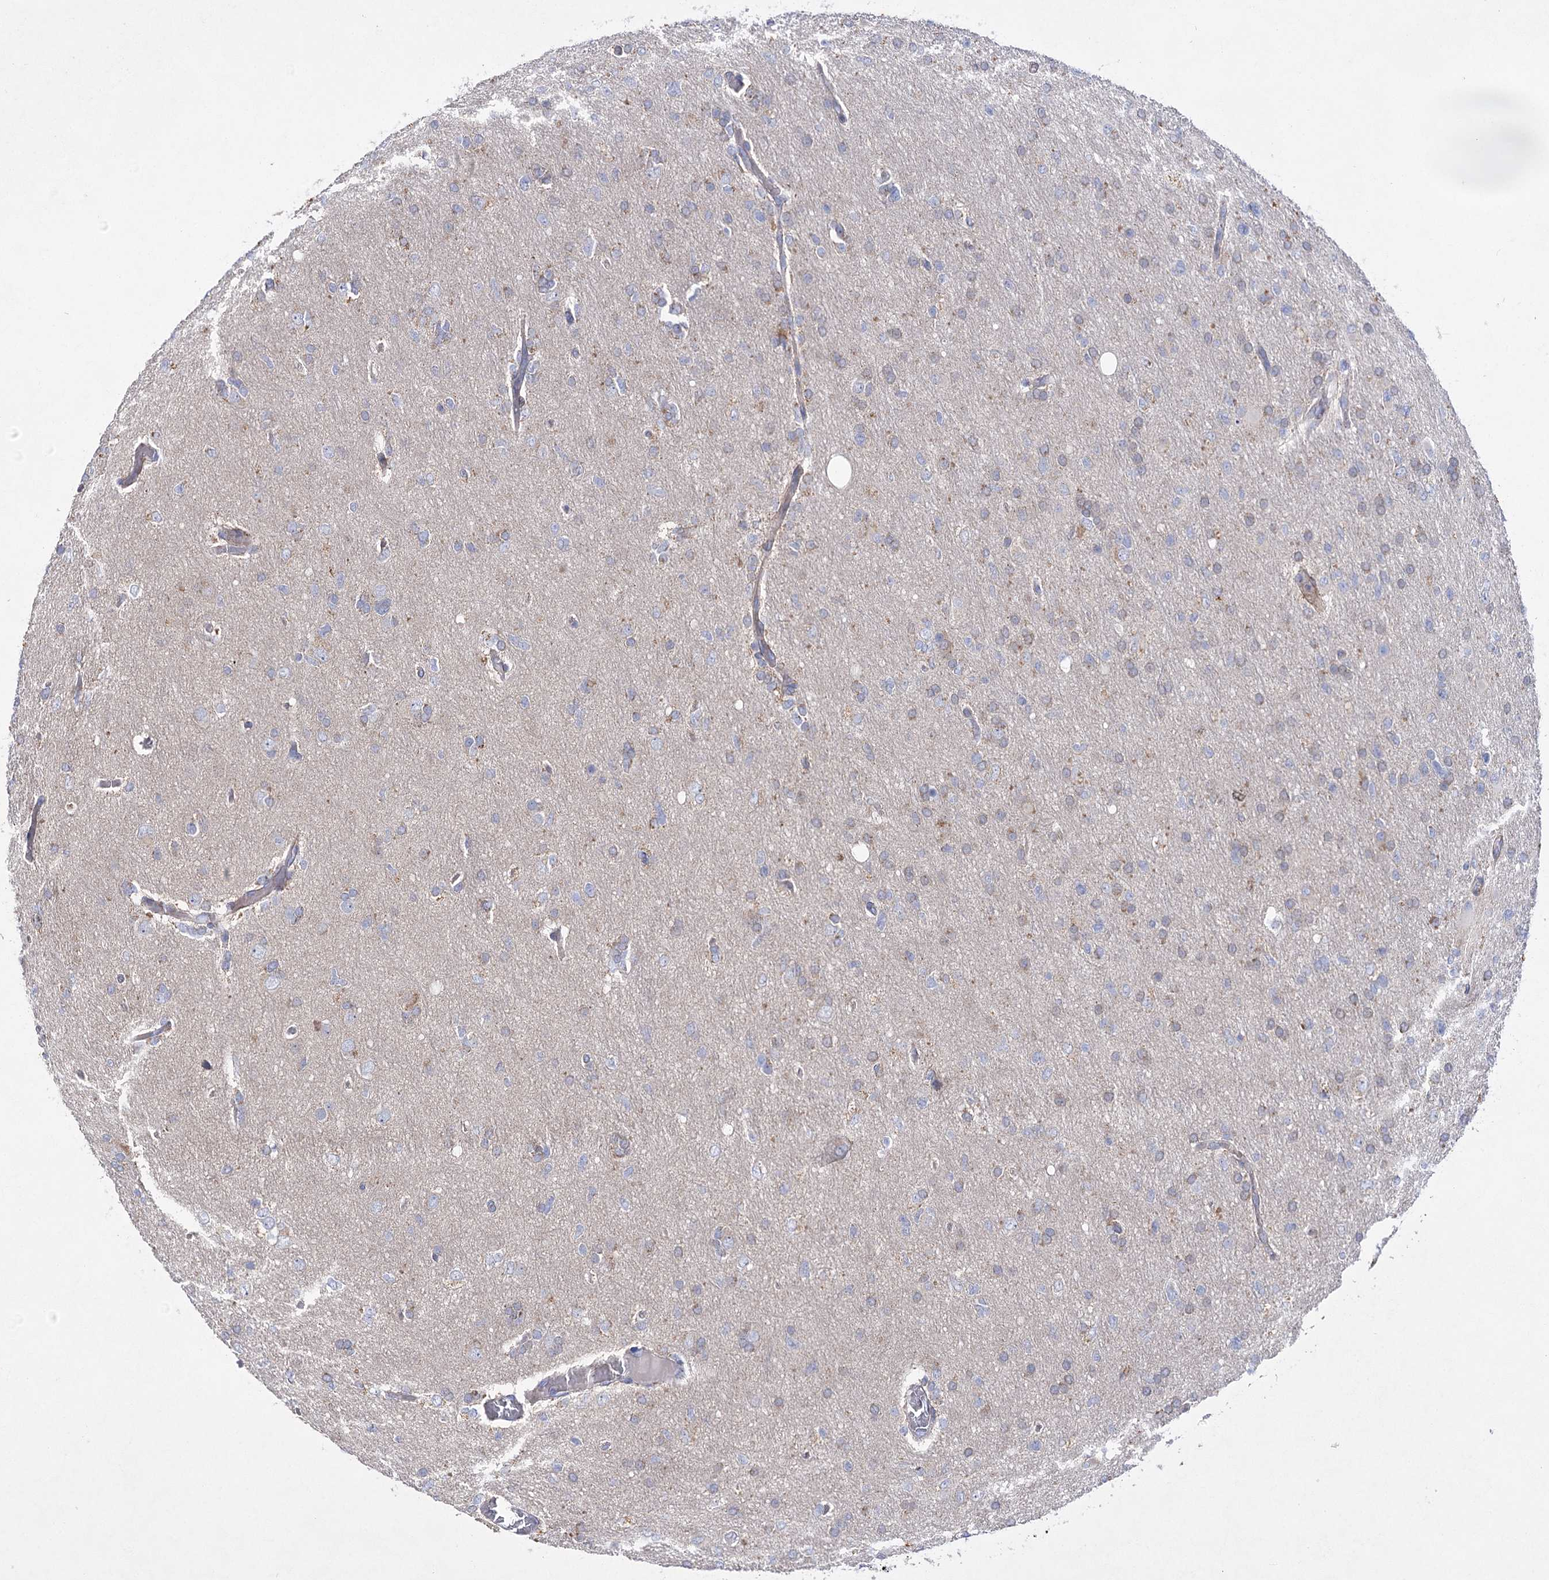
{"staining": {"intensity": "weak", "quantity": "25%-75%", "location": "cytoplasmic/membranous"}, "tissue": "glioma", "cell_type": "Tumor cells", "image_type": "cancer", "snomed": [{"axis": "morphology", "description": "Glioma, malignant, High grade"}, {"axis": "topography", "description": "Cerebral cortex"}], "caption": "Protein expression analysis of human malignant high-grade glioma reveals weak cytoplasmic/membranous staining in approximately 25%-75% of tumor cells. (brown staining indicates protein expression, while blue staining denotes nuclei).", "gene": "COX15", "patient": {"sex": "female", "age": 36}}